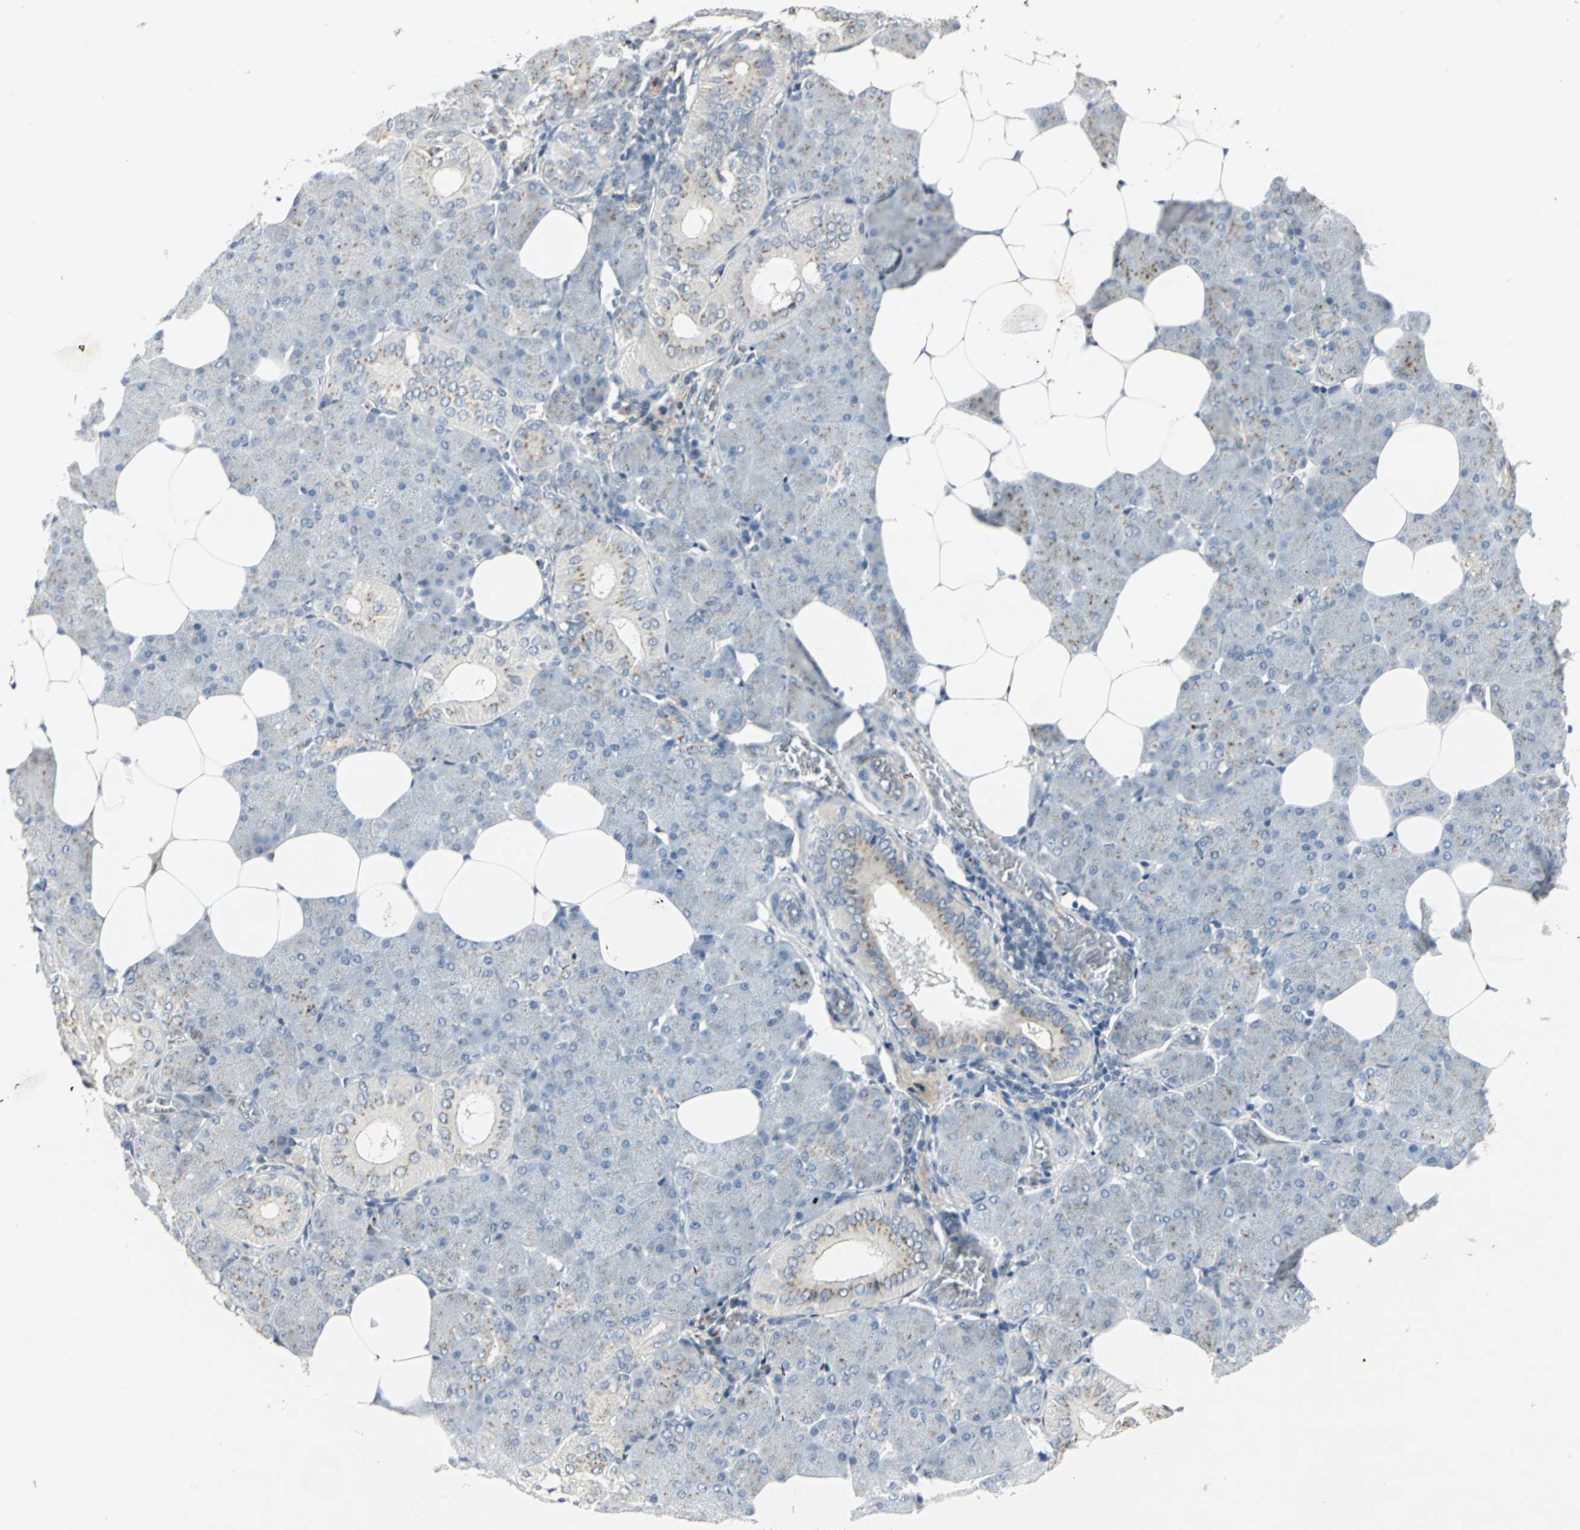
{"staining": {"intensity": "moderate", "quantity": "25%-75%", "location": "cytoplasmic/membranous"}, "tissue": "salivary gland", "cell_type": "Glandular cells", "image_type": "normal", "snomed": [{"axis": "morphology", "description": "Normal tissue, NOS"}, {"axis": "morphology", "description": "Adenoma, NOS"}, {"axis": "topography", "description": "Salivary gland"}], "caption": "Moderate cytoplasmic/membranous expression is seen in approximately 25%-75% of glandular cells in unremarkable salivary gland.", "gene": "TM9SF2", "patient": {"sex": "female", "age": 32}}